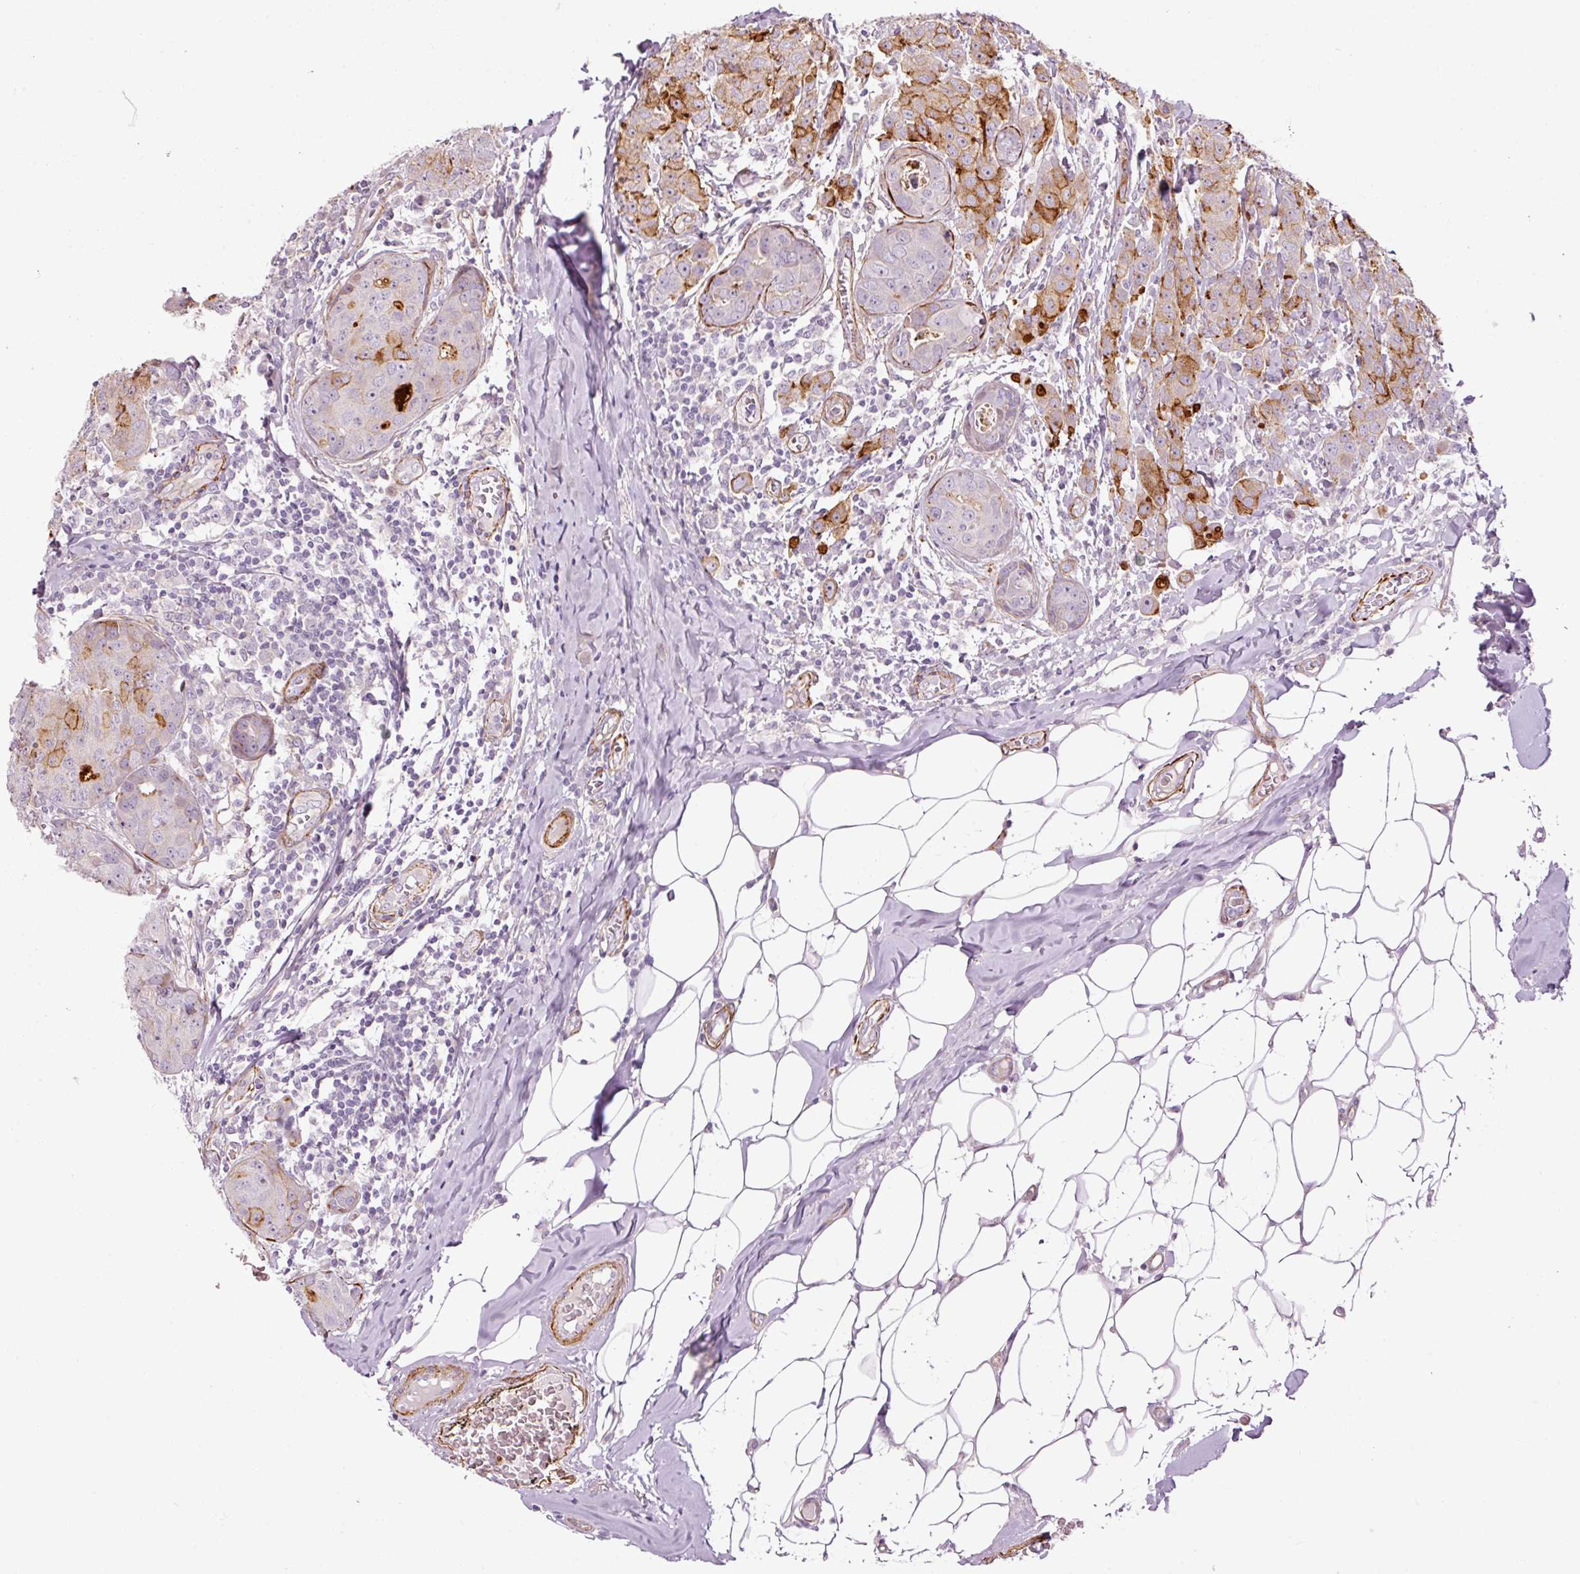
{"staining": {"intensity": "strong", "quantity": "<25%", "location": "cytoplasmic/membranous"}, "tissue": "breast cancer", "cell_type": "Tumor cells", "image_type": "cancer", "snomed": [{"axis": "morphology", "description": "Duct carcinoma"}, {"axis": "topography", "description": "Breast"}], "caption": "IHC (DAB) staining of human breast cancer (infiltrating ductal carcinoma) shows strong cytoplasmic/membranous protein staining in about <25% of tumor cells.", "gene": "ANKRD20A1", "patient": {"sex": "female", "age": 43}}